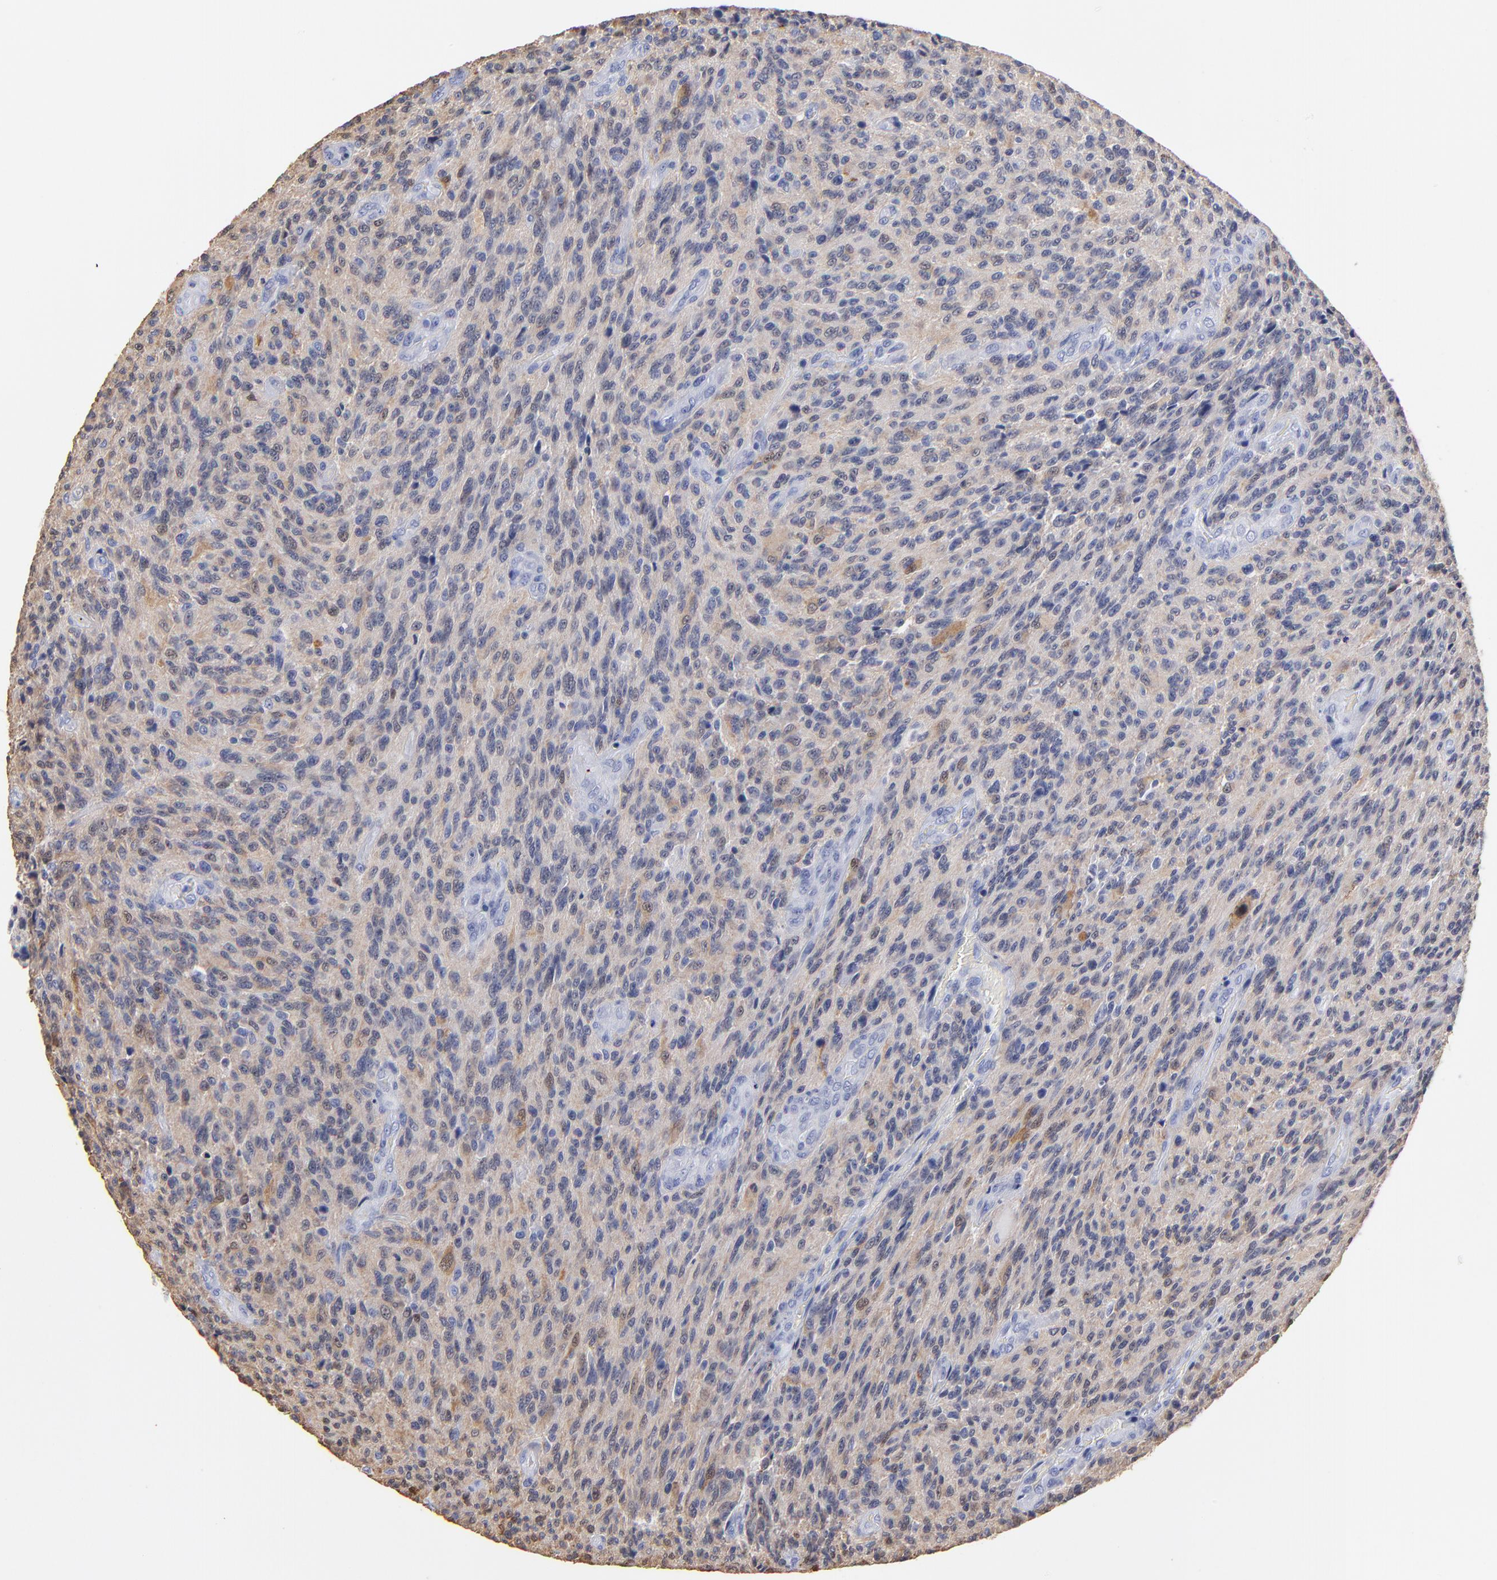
{"staining": {"intensity": "weak", "quantity": ">75%", "location": "cytoplasmic/membranous"}, "tissue": "glioma", "cell_type": "Tumor cells", "image_type": "cancer", "snomed": [{"axis": "morphology", "description": "Normal tissue, NOS"}, {"axis": "morphology", "description": "Glioma, malignant, High grade"}, {"axis": "topography", "description": "Cerebral cortex"}], "caption": "Glioma was stained to show a protein in brown. There is low levels of weak cytoplasmic/membranous positivity in approximately >75% of tumor cells.", "gene": "FABP4", "patient": {"sex": "male", "age": 56}}